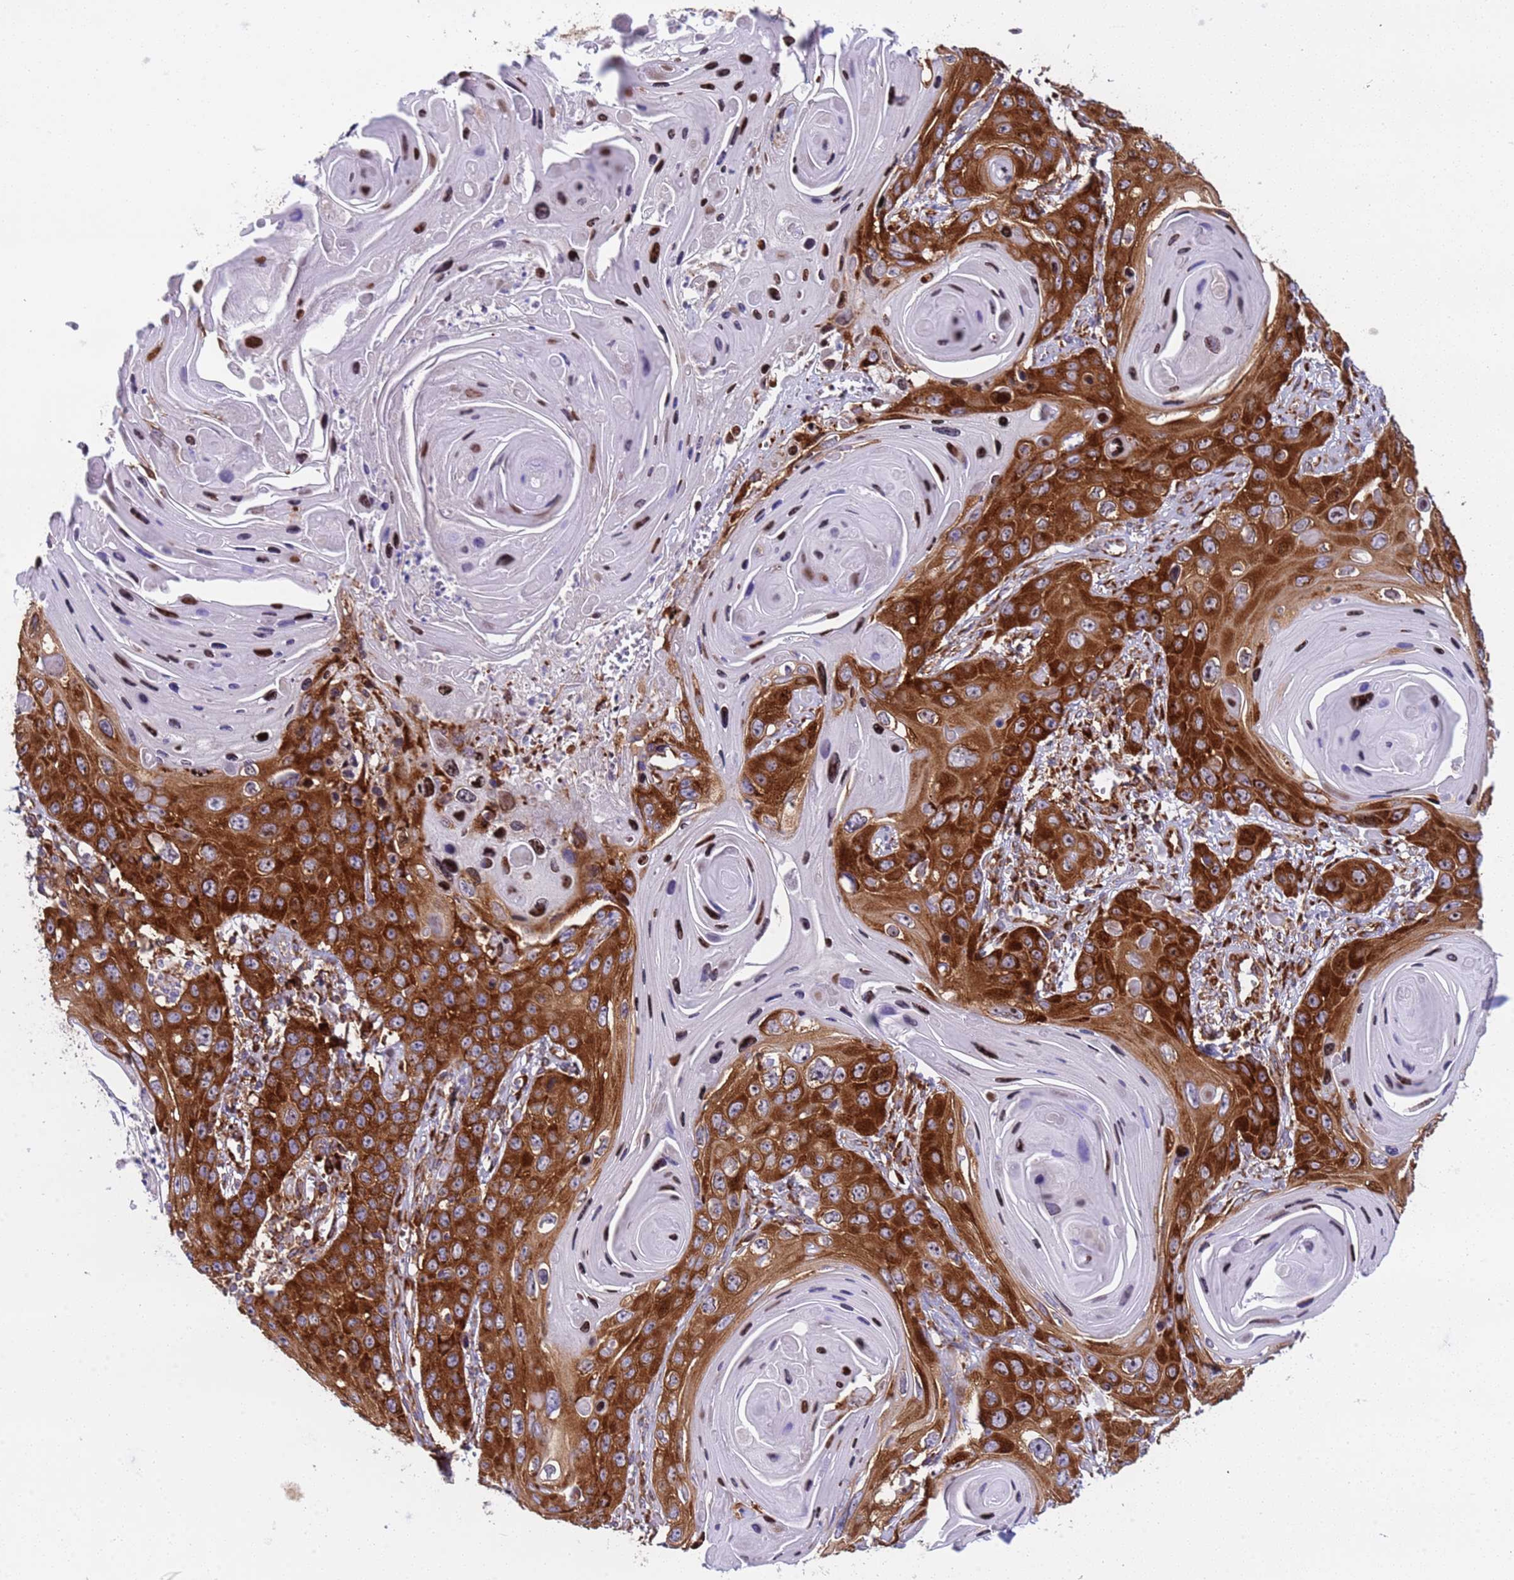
{"staining": {"intensity": "strong", "quantity": ">75%", "location": "cytoplasmic/membranous,nuclear"}, "tissue": "skin cancer", "cell_type": "Tumor cells", "image_type": "cancer", "snomed": [{"axis": "morphology", "description": "Squamous cell carcinoma, NOS"}, {"axis": "topography", "description": "Skin"}], "caption": "The image exhibits immunohistochemical staining of skin cancer. There is strong cytoplasmic/membranous and nuclear positivity is identified in approximately >75% of tumor cells. (DAB IHC, brown staining for protein, blue staining for nuclei).", "gene": "RPL36", "patient": {"sex": "male", "age": 55}}